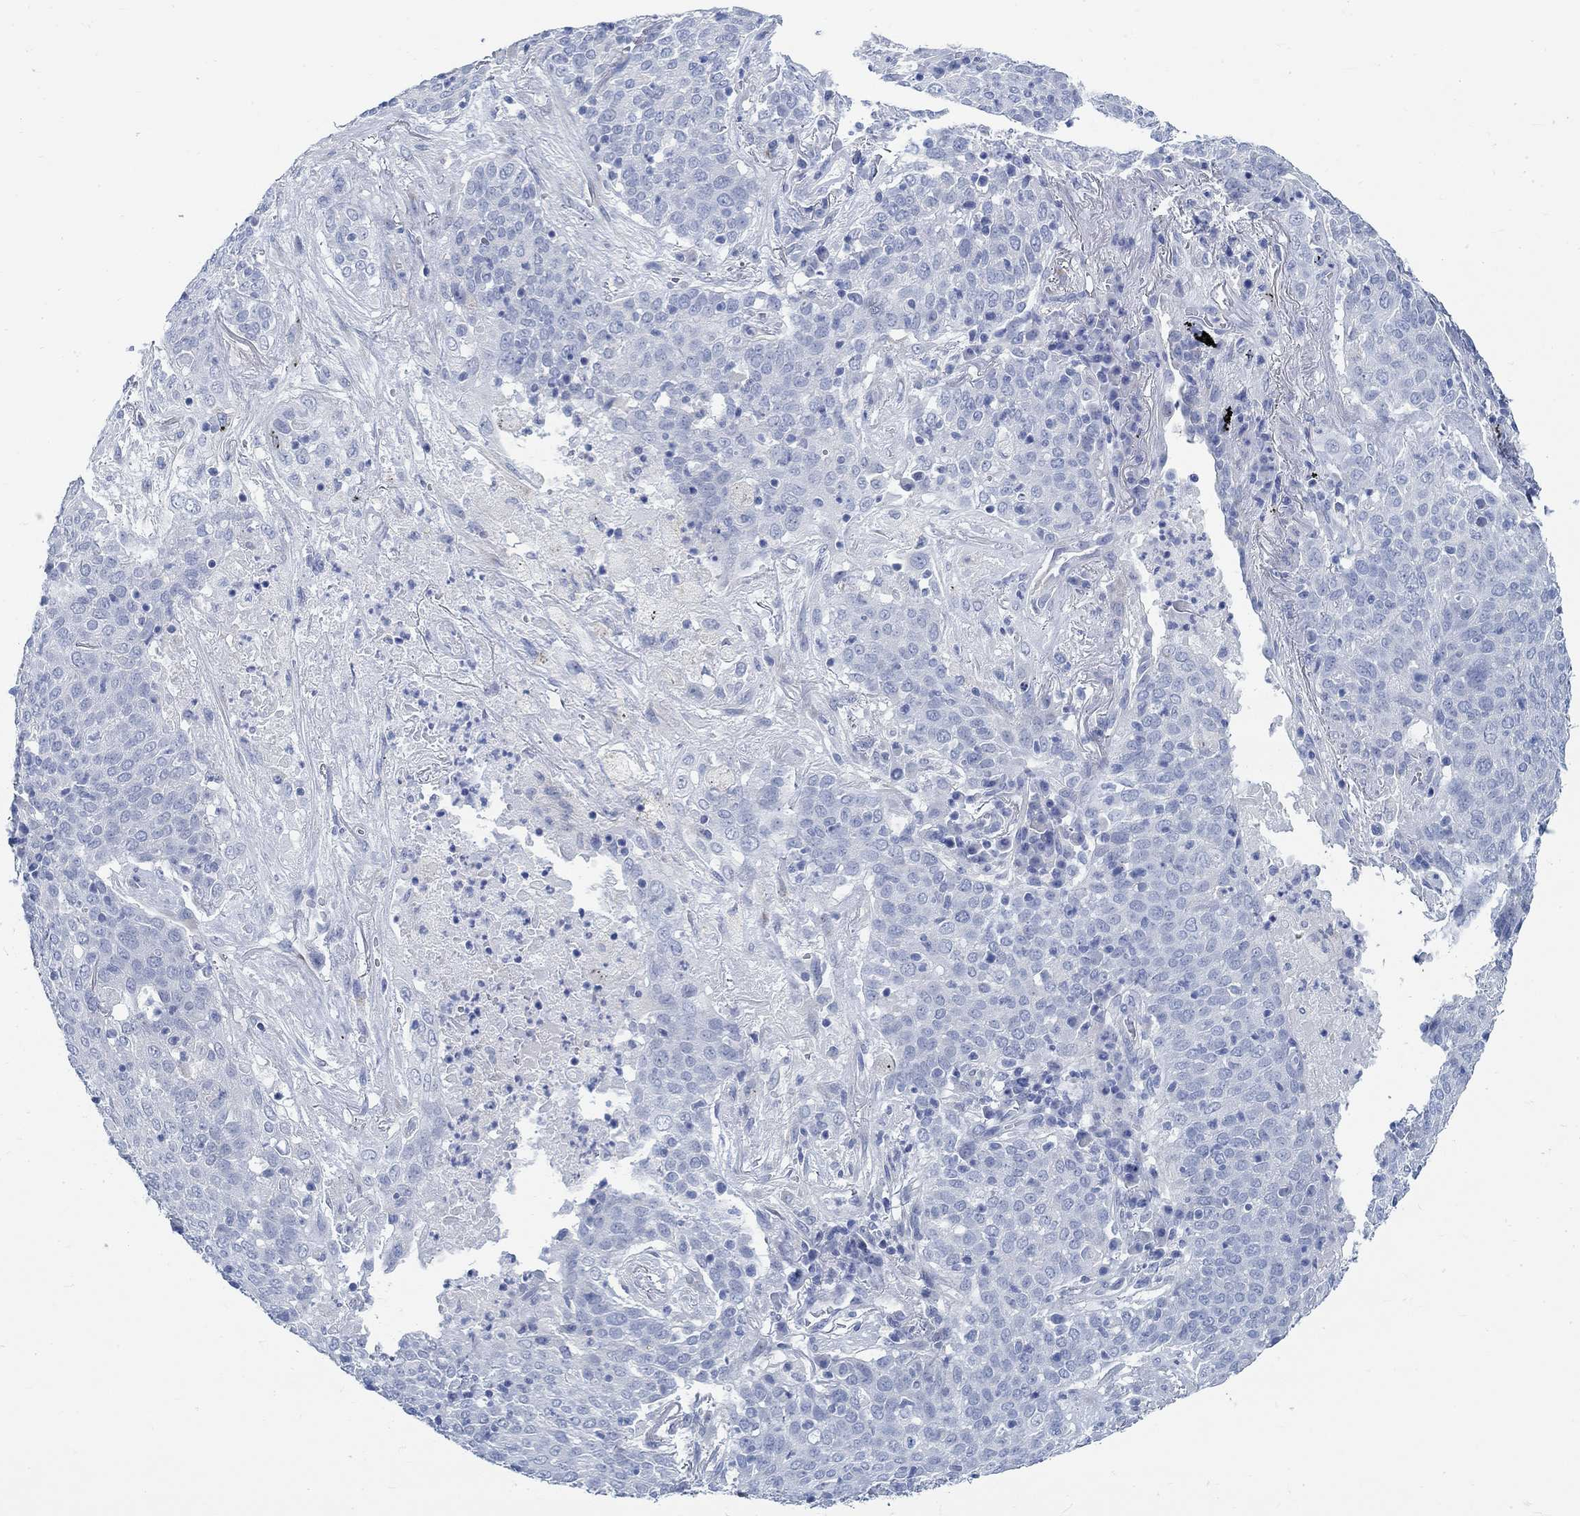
{"staining": {"intensity": "negative", "quantity": "none", "location": "none"}, "tissue": "lung cancer", "cell_type": "Tumor cells", "image_type": "cancer", "snomed": [{"axis": "morphology", "description": "Squamous cell carcinoma, NOS"}, {"axis": "topography", "description": "Lung"}], "caption": "An image of human lung cancer (squamous cell carcinoma) is negative for staining in tumor cells.", "gene": "RBM20", "patient": {"sex": "male", "age": 82}}